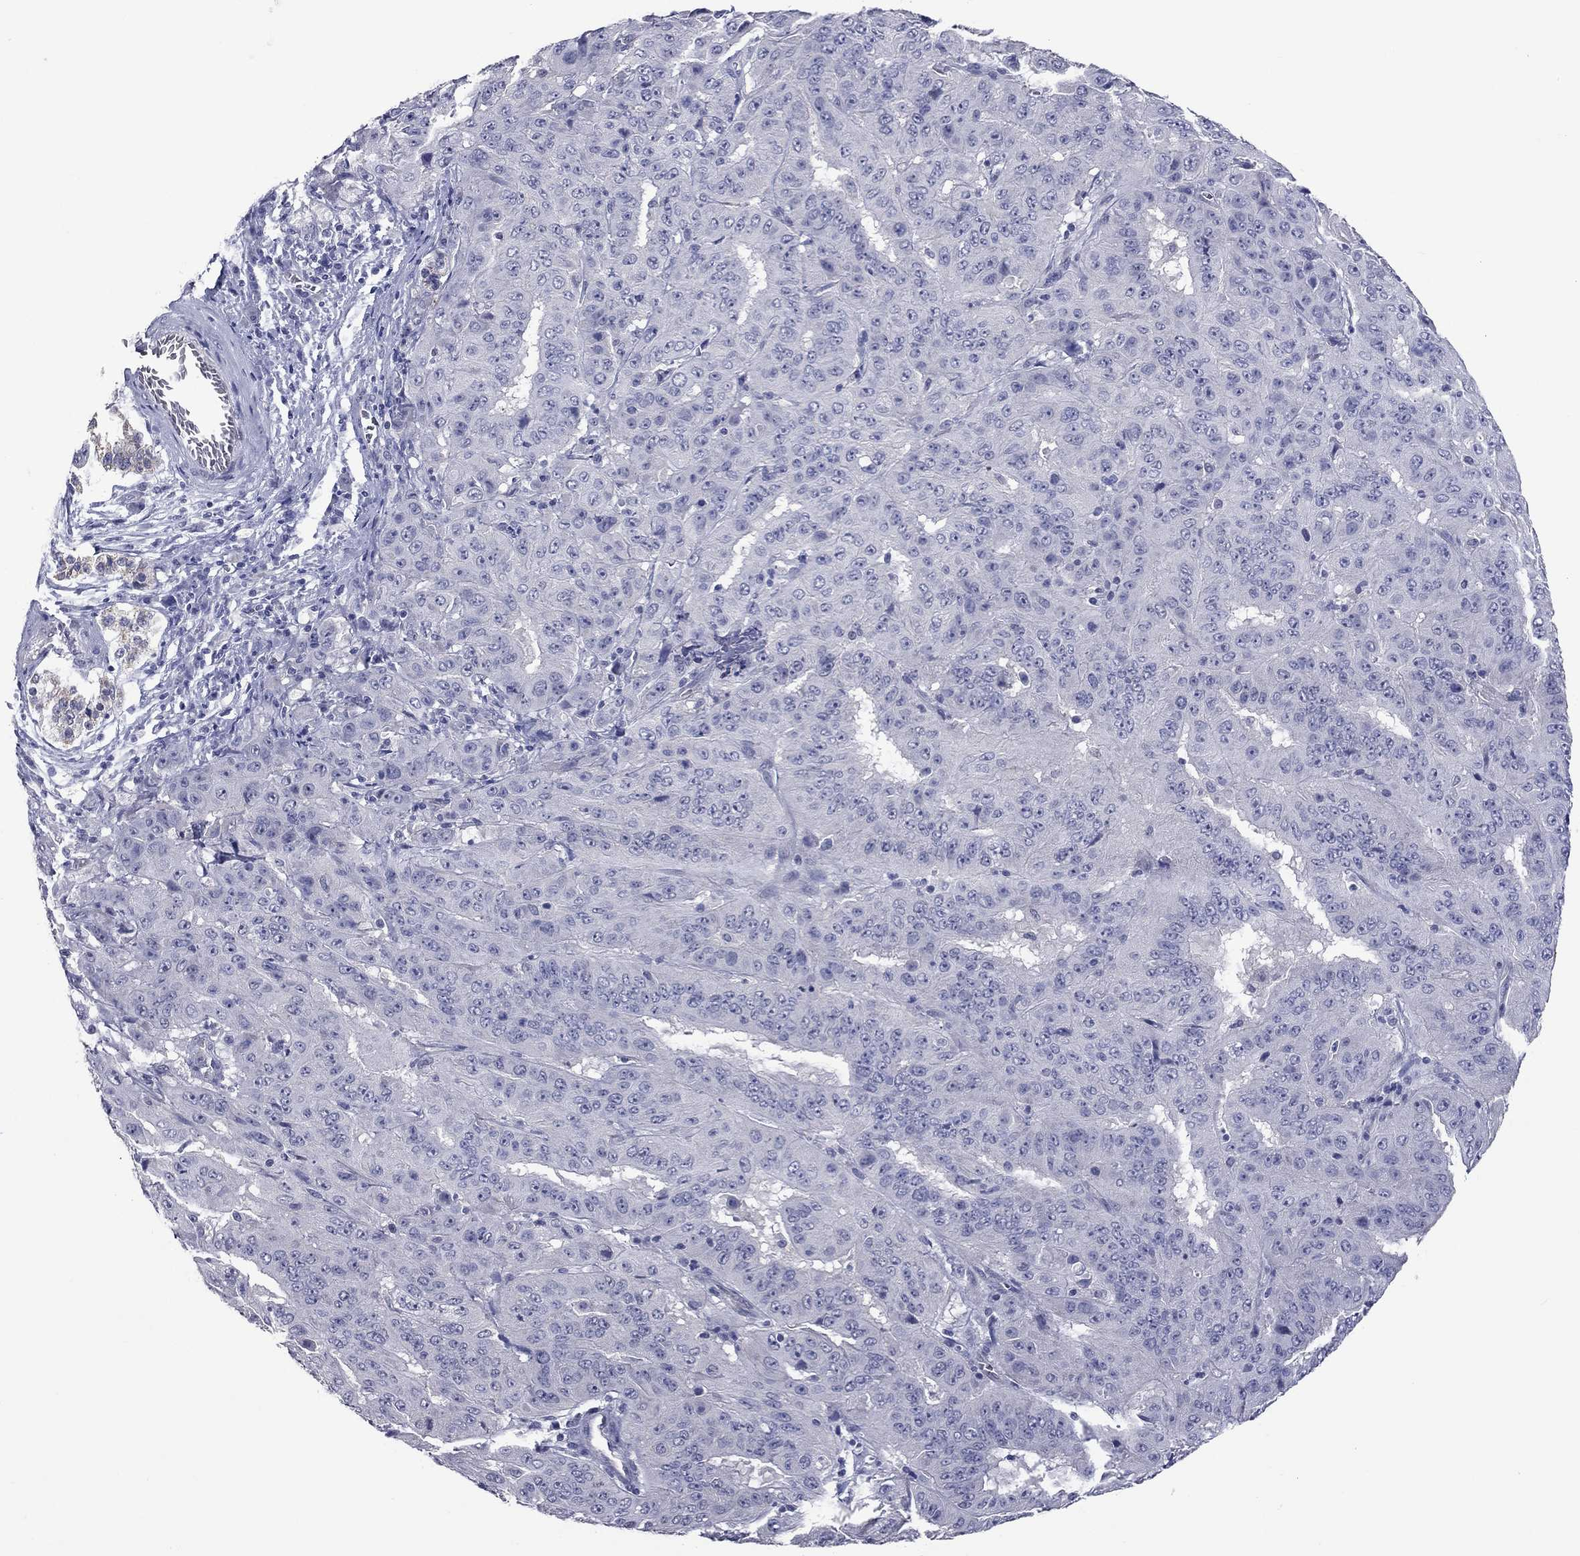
{"staining": {"intensity": "negative", "quantity": "none", "location": "none"}, "tissue": "pancreatic cancer", "cell_type": "Tumor cells", "image_type": "cancer", "snomed": [{"axis": "morphology", "description": "Adenocarcinoma, NOS"}, {"axis": "topography", "description": "Pancreas"}], "caption": "Tumor cells show no significant positivity in adenocarcinoma (pancreatic). (Brightfield microscopy of DAB immunohistochemistry (IHC) at high magnification).", "gene": "SHOC2", "patient": {"sex": "male", "age": 63}}